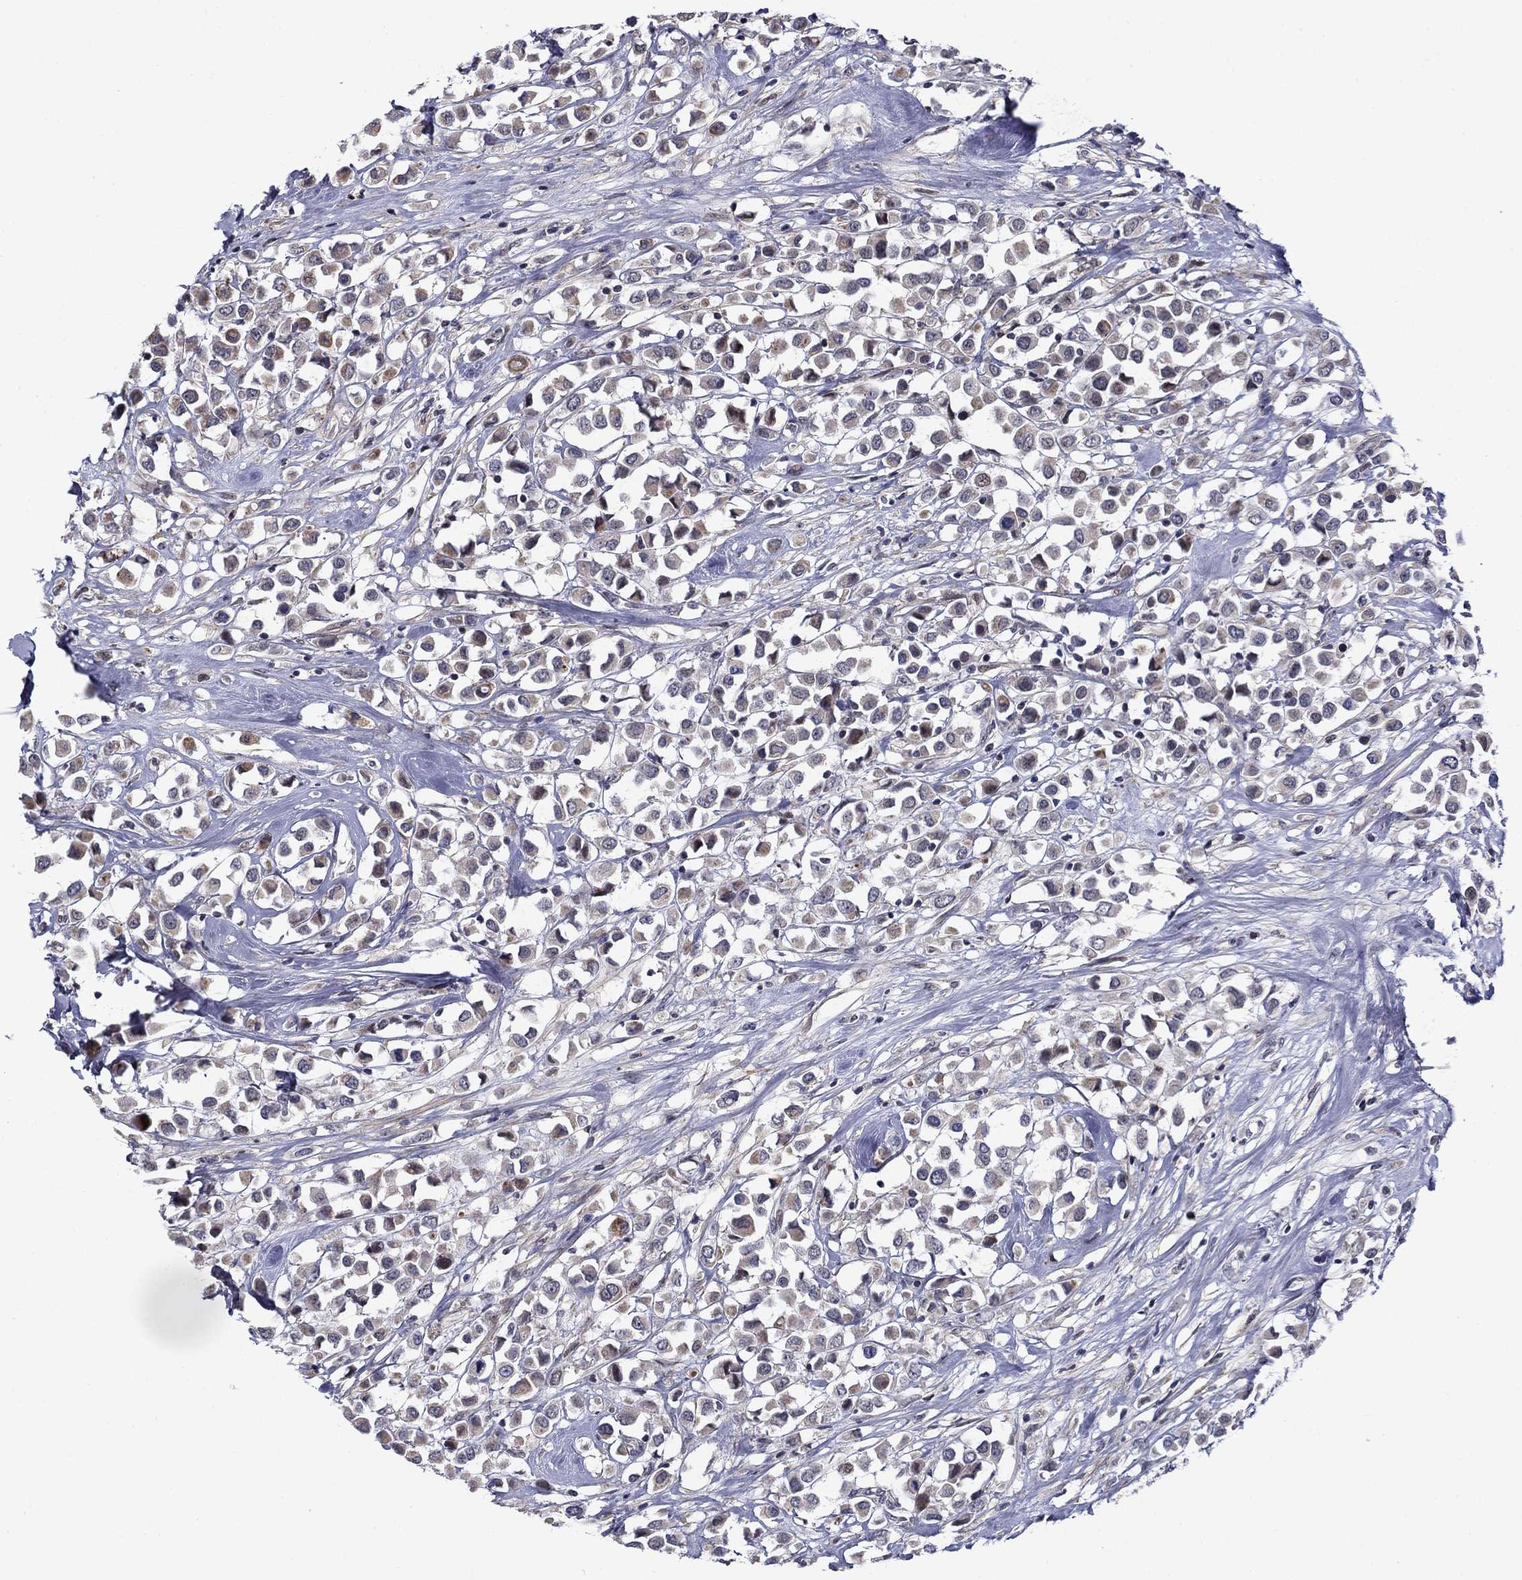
{"staining": {"intensity": "weak", "quantity": "<25%", "location": "cytoplasmic/membranous"}, "tissue": "breast cancer", "cell_type": "Tumor cells", "image_type": "cancer", "snomed": [{"axis": "morphology", "description": "Duct carcinoma"}, {"axis": "topography", "description": "Breast"}], "caption": "Histopathology image shows no significant protein staining in tumor cells of intraductal carcinoma (breast).", "gene": "B3GAT1", "patient": {"sex": "female", "age": 61}}